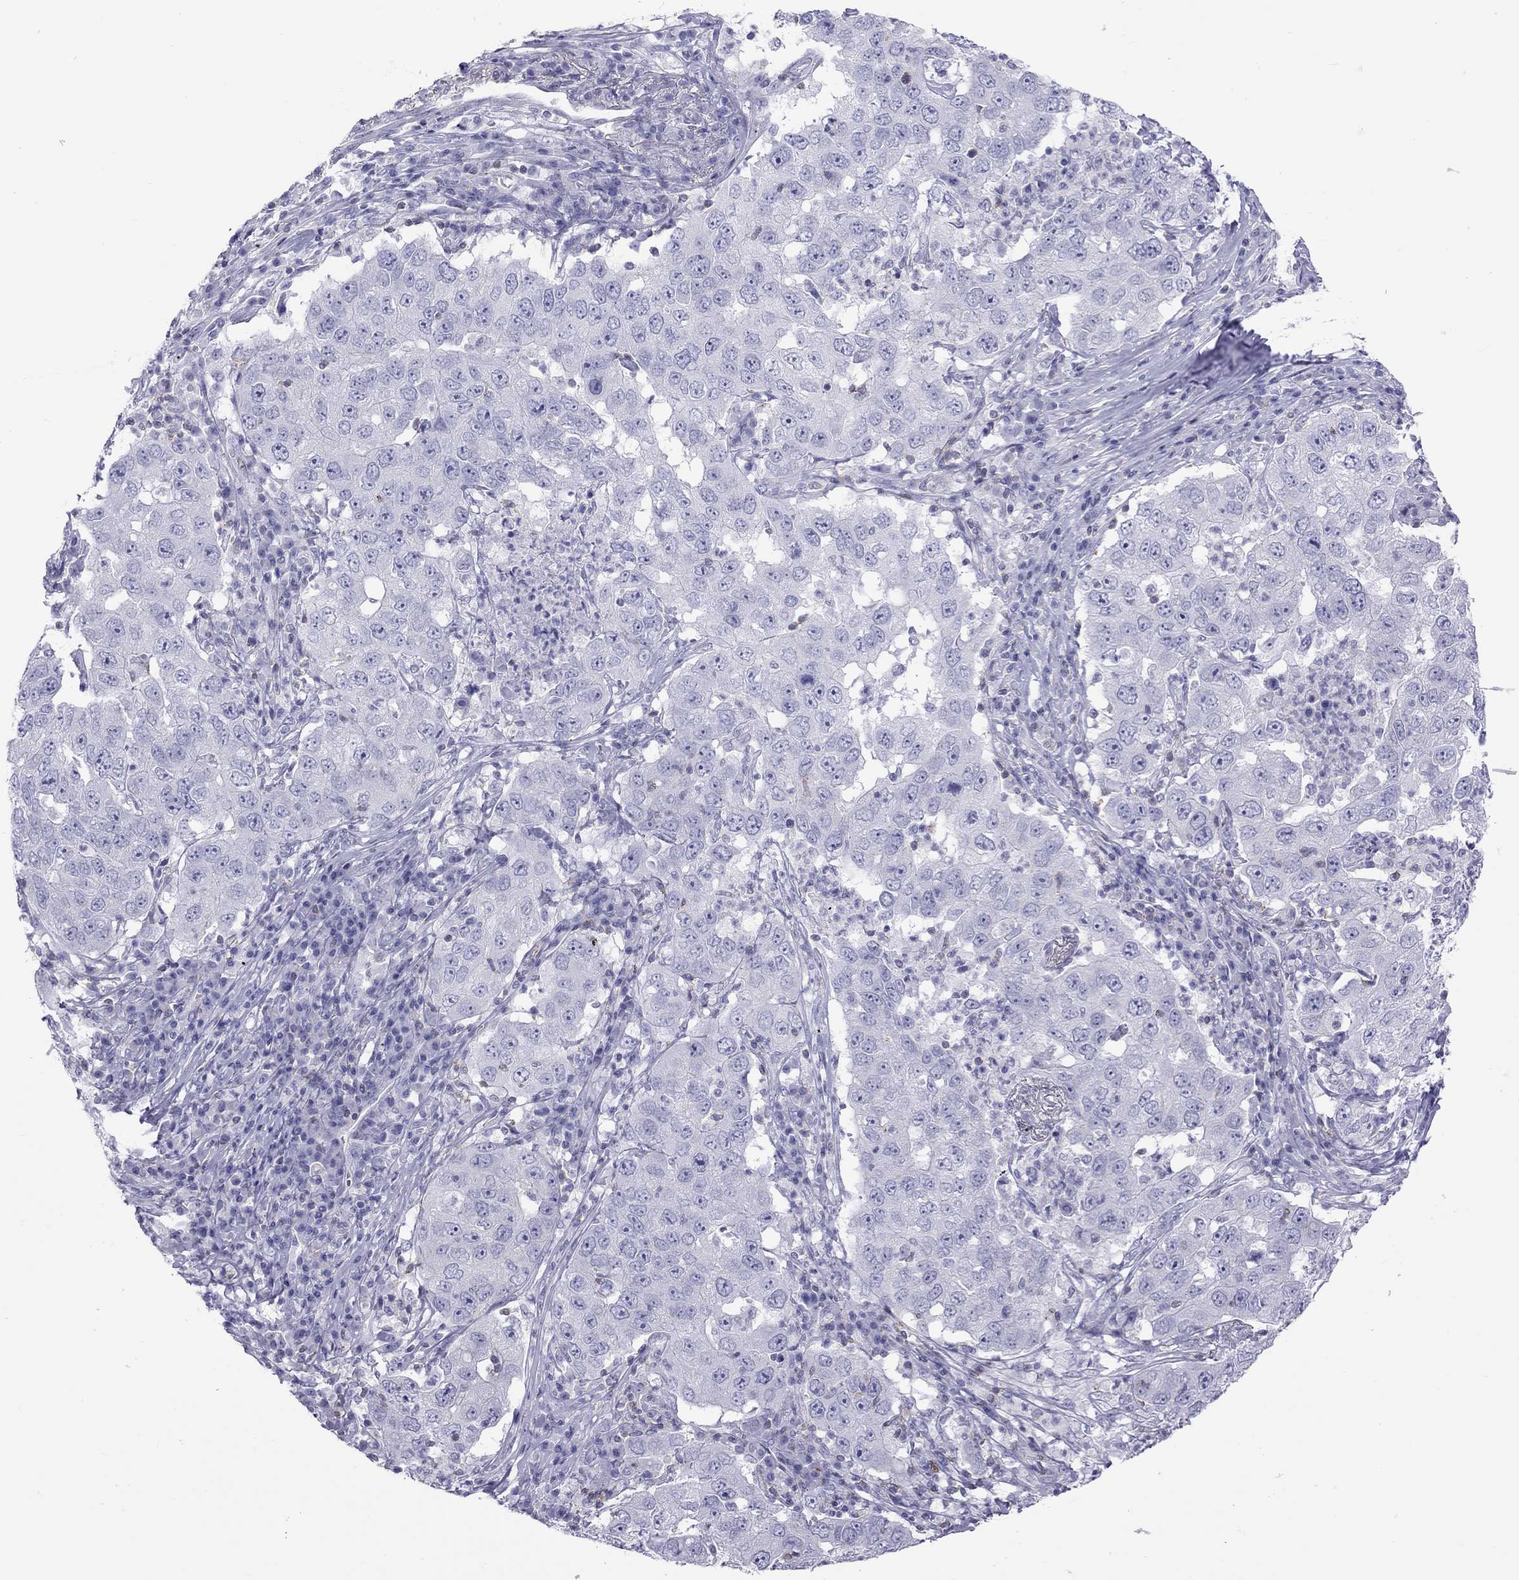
{"staining": {"intensity": "negative", "quantity": "none", "location": "none"}, "tissue": "lung cancer", "cell_type": "Tumor cells", "image_type": "cancer", "snomed": [{"axis": "morphology", "description": "Adenocarcinoma, NOS"}, {"axis": "topography", "description": "Lung"}], "caption": "This is an IHC image of human lung adenocarcinoma. There is no positivity in tumor cells.", "gene": "STAG3", "patient": {"sex": "male", "age": 73}}